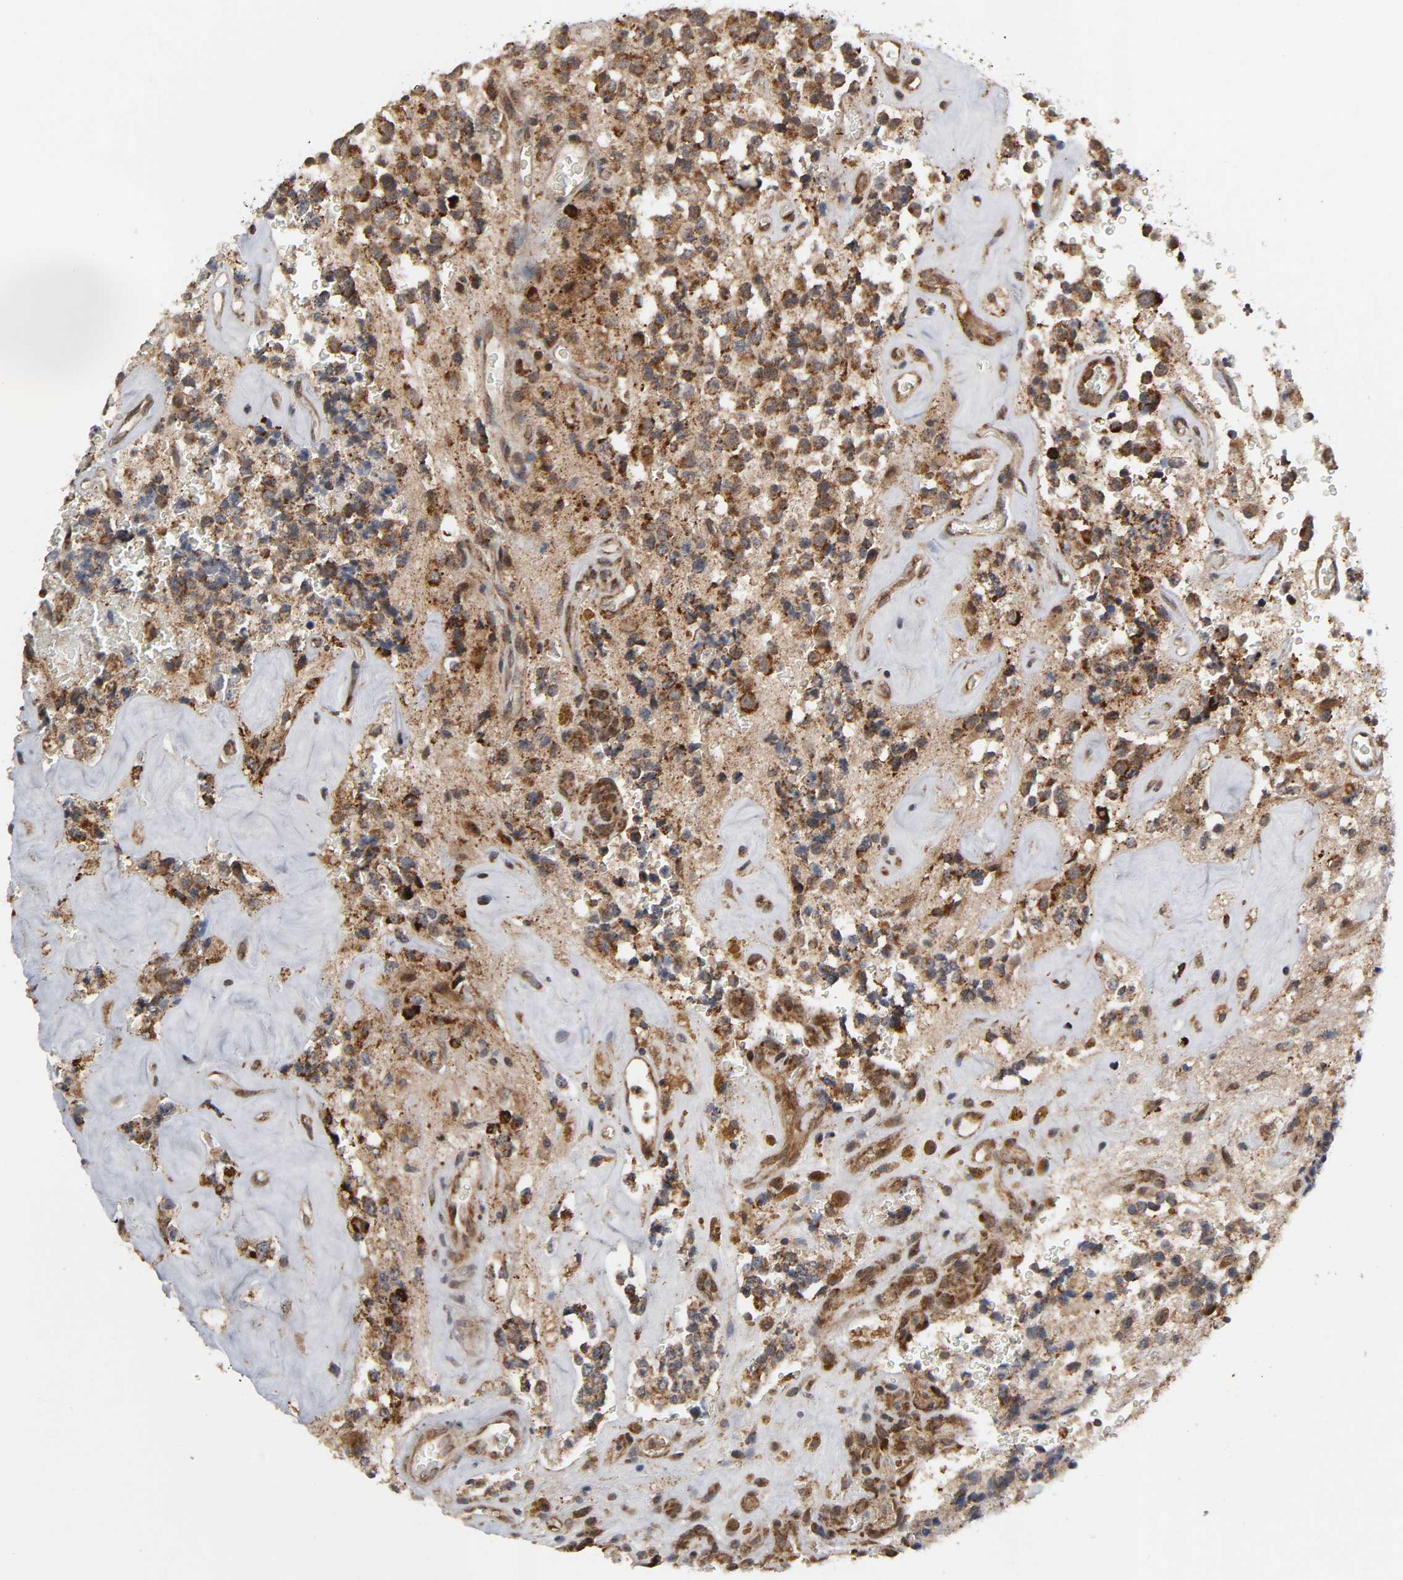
{"staining": {"intensity": "strong", "quantity": ">75%", "location": "cytoplasmic/membranous"}, "tissue": "glioma", "cell_type": "Tumor cells", "image_type": "cancer", "snomed": [{"axis": "morphology", "description": "Glioma, malignant, High grade"}, {"axis": "topography", "description": "pancreas cauda"}], "caption": "IHC micrograph of glioma stained for a protein (brown), which reveals high levels of strong cytoplasmic/membranous positivity in about >75% of tumor cells.", "gene": "SLC30A9", "patient": {"sex": "male", "age": 60}}